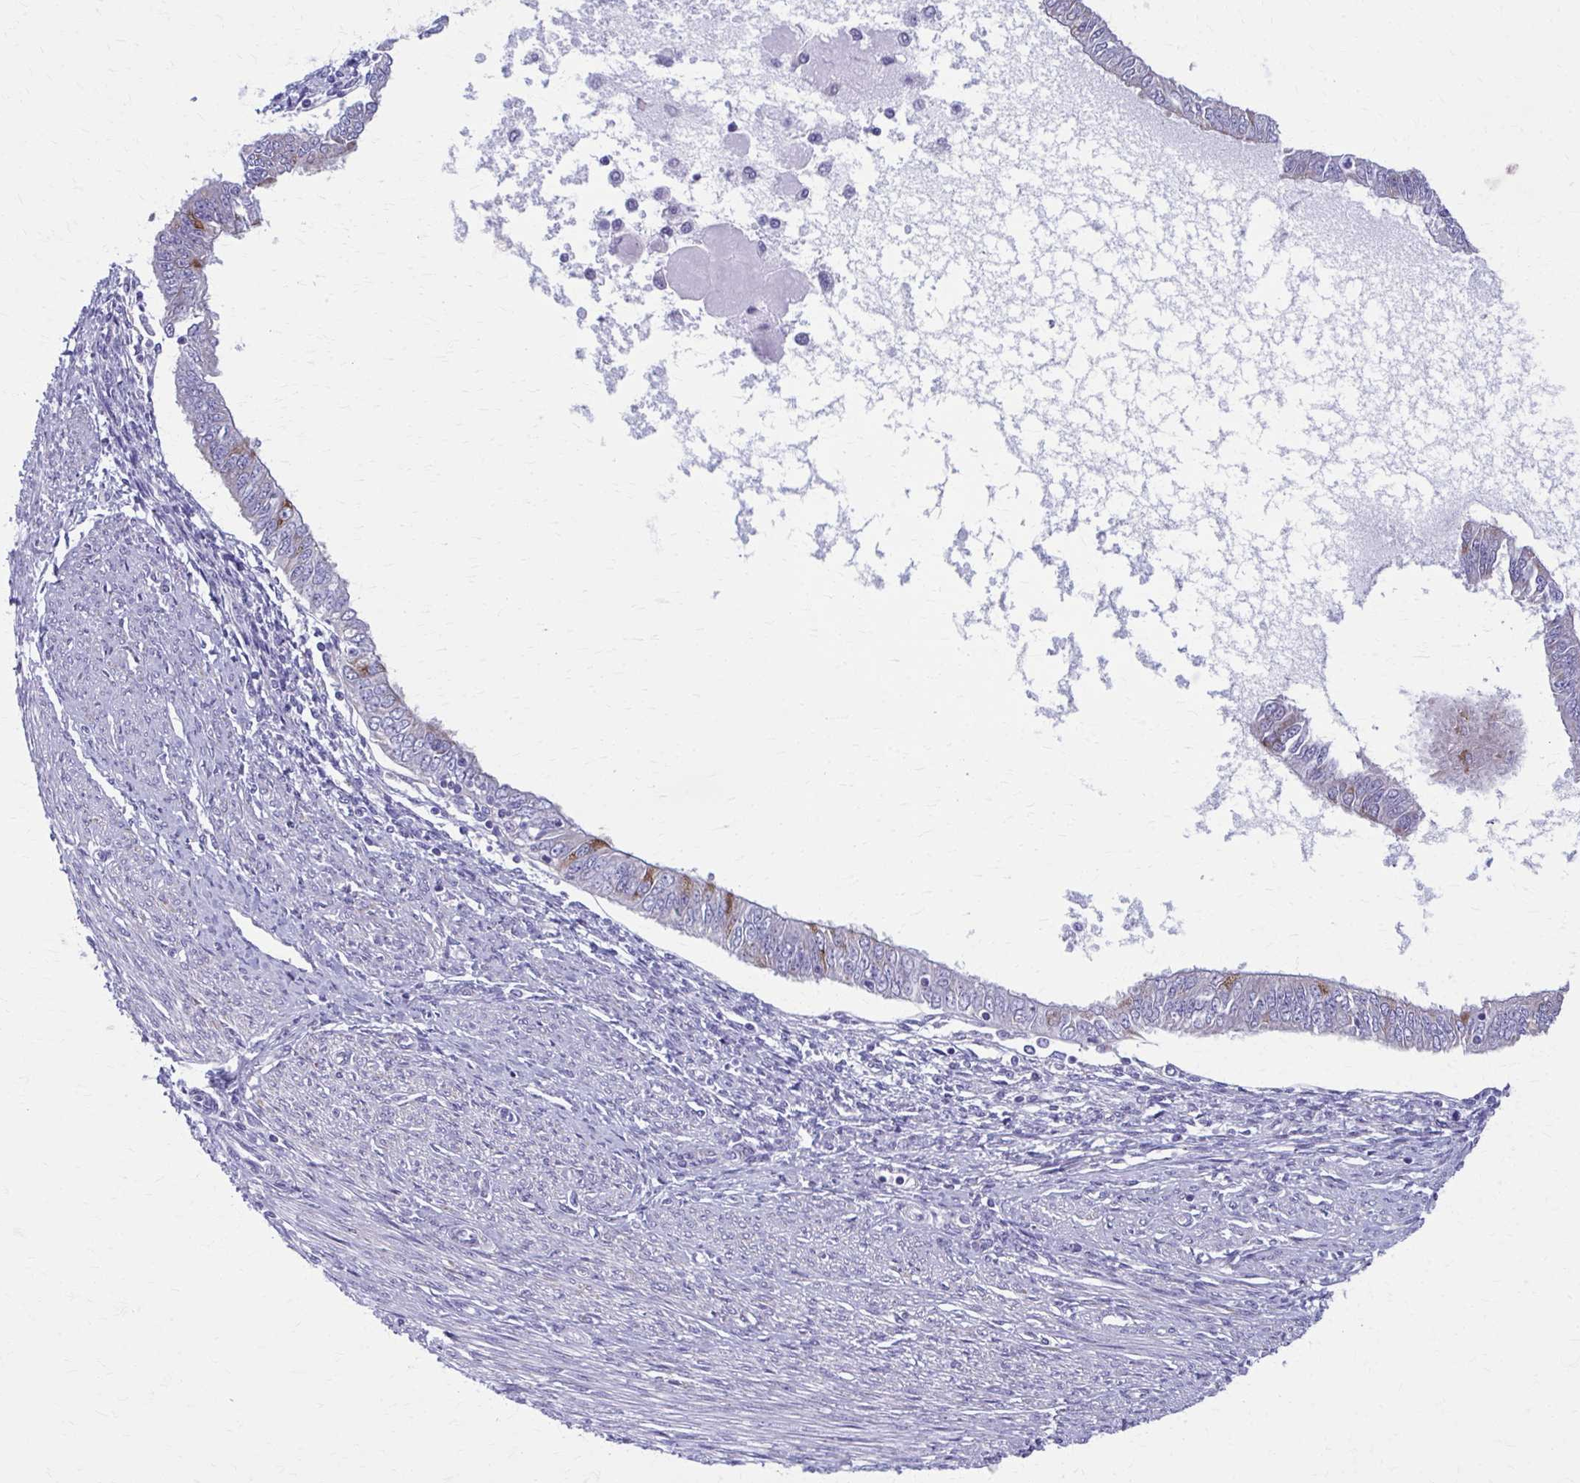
{"staining": {"intensity": "moderate", "quantity": "<25%", "location": "cytoplasmic/membranous"}, "tissue": "endometrial cancer", "cell_type": "Tumor cells", "image_type": "cancer", "snomed": [{"axis": "morphology", "description": "Adenocarcinoma, NOS"}, {"axis": "topography", "description": "Endometrium"}], "caption": "An image of endometrial cancer stained for a protein shows moderate cytoplasmic/membranous brown staining in tumor cells. The staining was performed using DAB, with brown indicating positive protein expression. Nuclei are stained blue with hematoxylin.", "gene": "SPATS2L", "patient": {"sex": "female", "age": 58}}